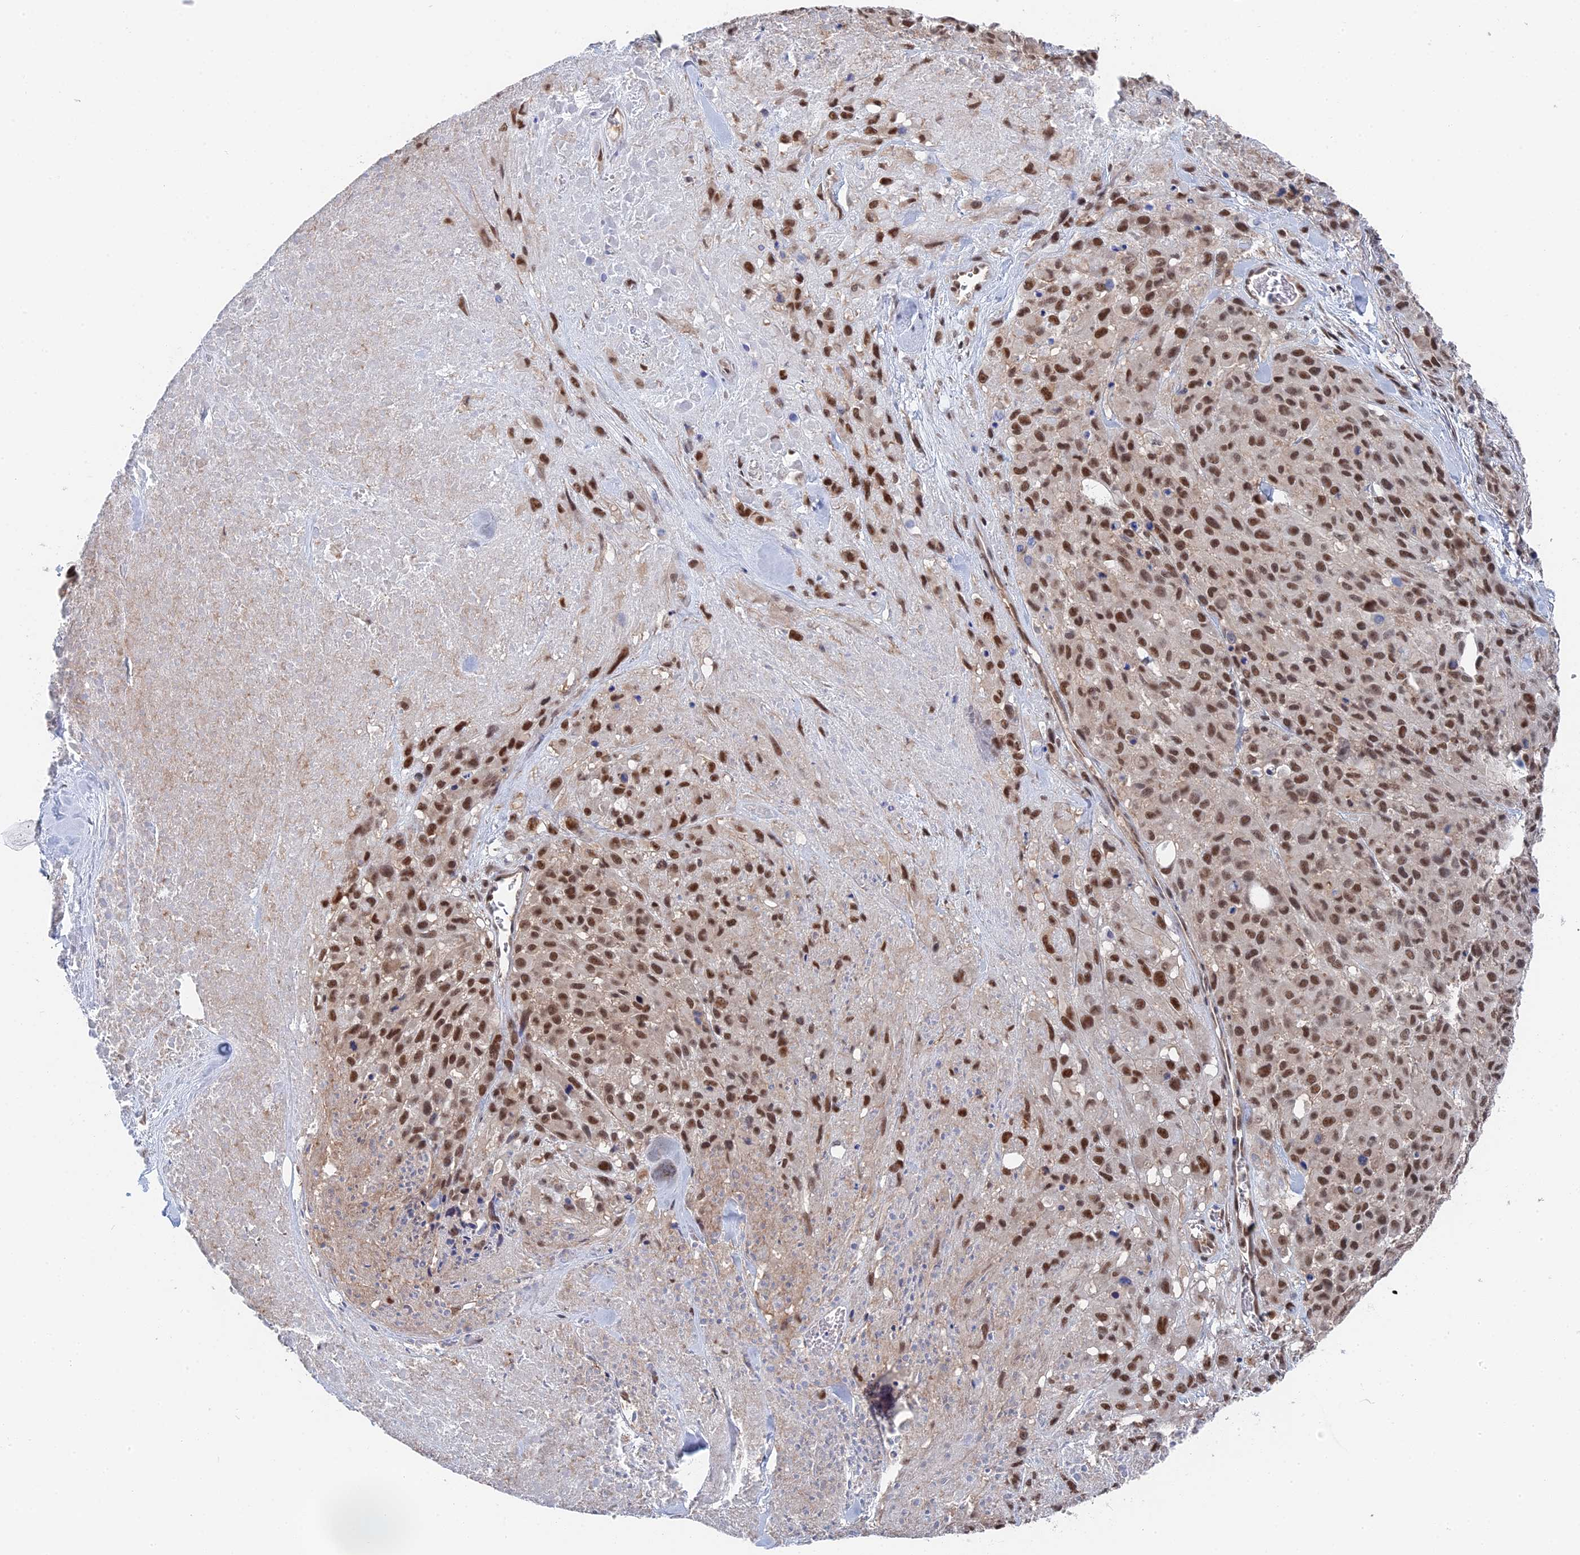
{"staining": {"intensity": "moderate", "quantity": ">75%", "location": "nuclear"}, "tissue": "melanoma", "cell_type": "Tumor cells", "image_type": "cancer", "snomed": [{"axis": "morphology", "description": "Malignant melanoma, Metastatic site"}, {"axis": "topography", "description": "Skin"}], "caption": "The immunohistochemical stain shows moderate nuclear expression in tumor cells of malignant melanoma (metastatic site) tissue.", "gene": "TSSC4", "patient": {"sex": "female", "age": 81}}